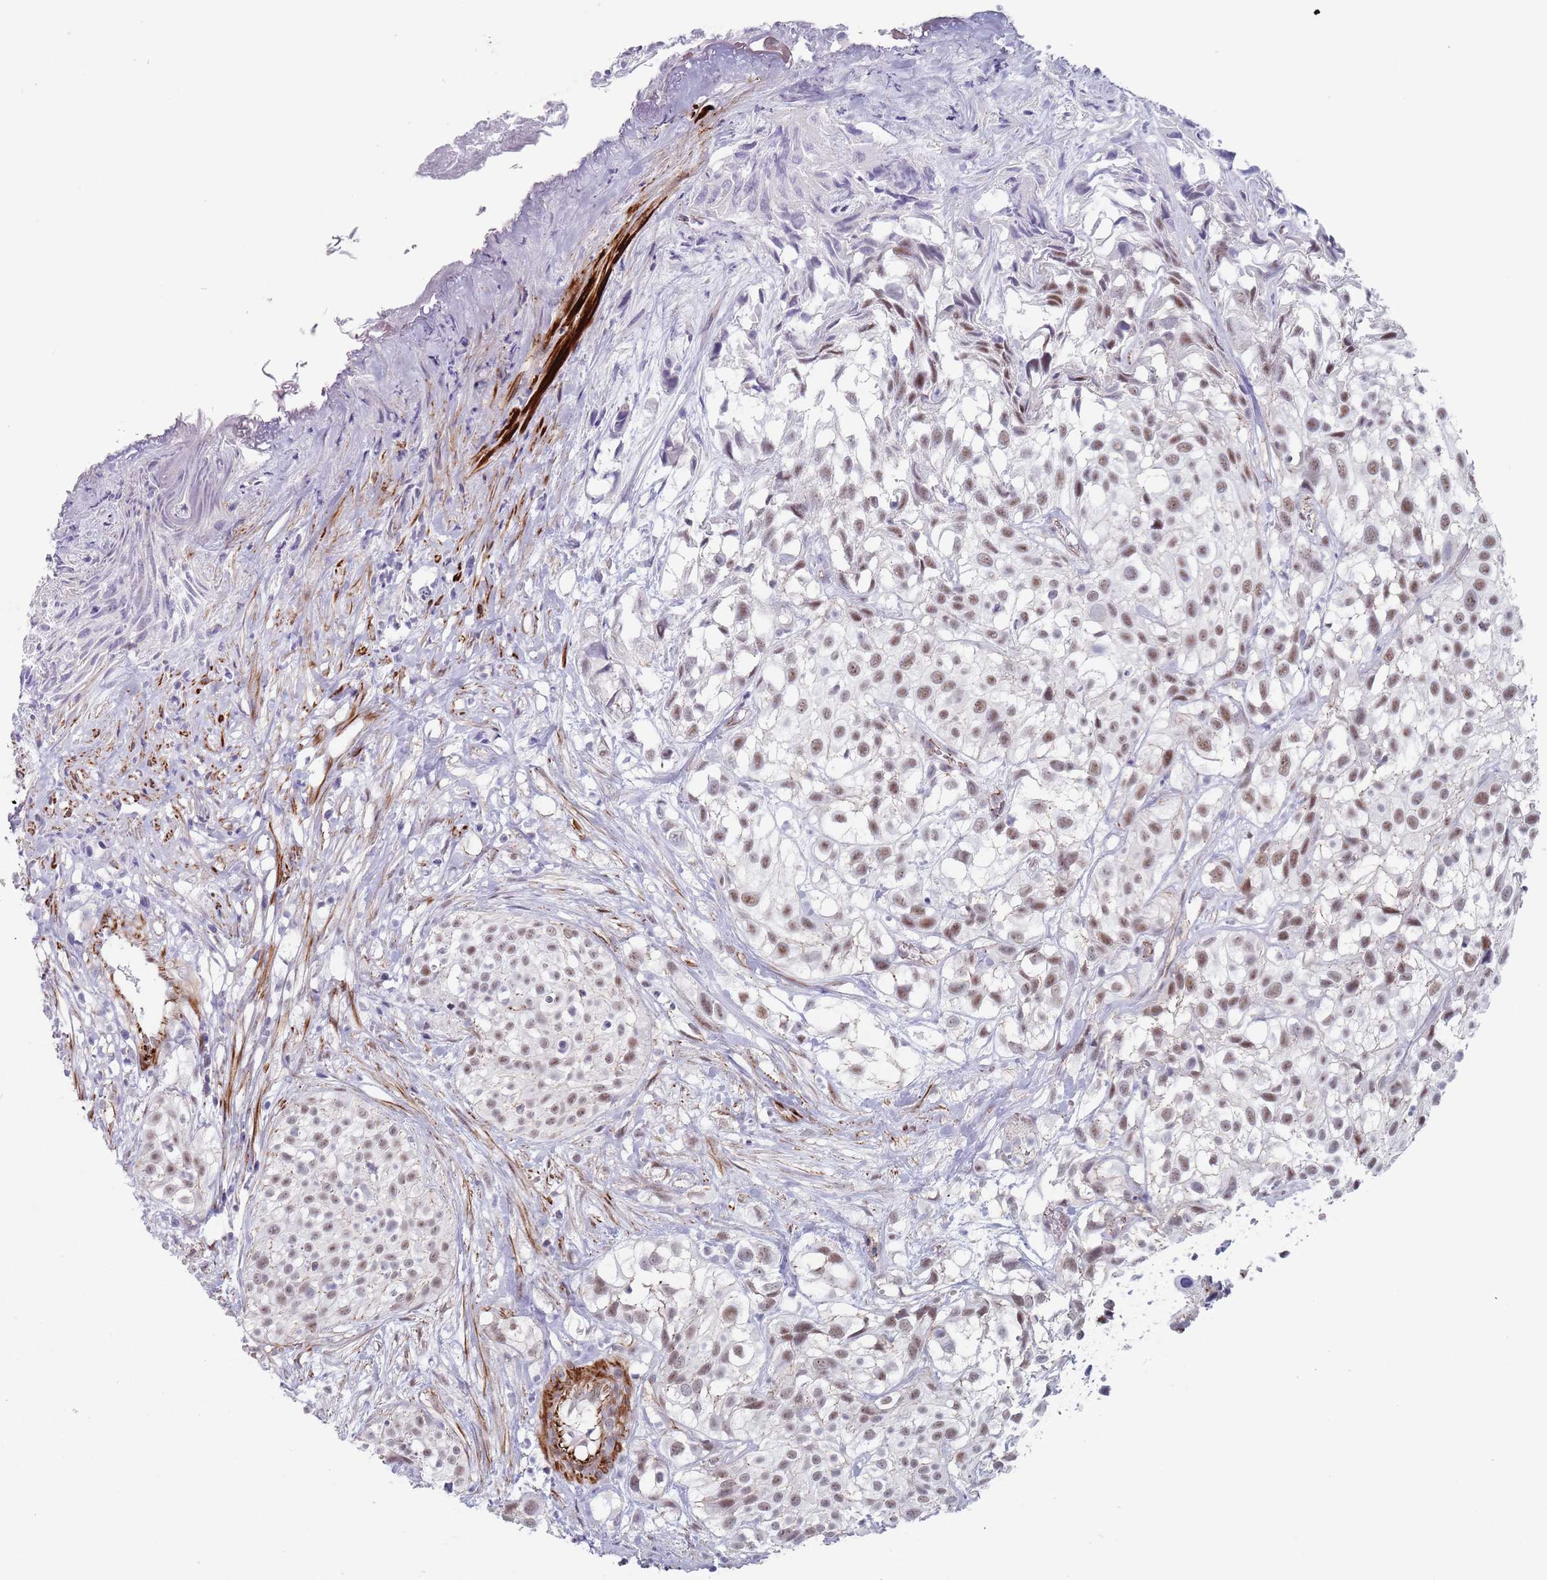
{"staining": {"intensity": "weak", "quantity": ">75%", "location": "nuclear"}, "tissue": "urothelial cancer", "cell_type": "Tumor cells", "image_type": "cancer", "snomed": [{"axis": "morphology", "description": "Urothelial carcinoma, High grade"}, {"axis": "topography", "description": "Urinary bladder"}], "caption": "A brown stain highlights weak nuclear expression of a protein in human urothelial carcinoma (high-grade) tumor cells.", "gene": "OR5A2", "patient": {"sex": "male", "age": 56}}